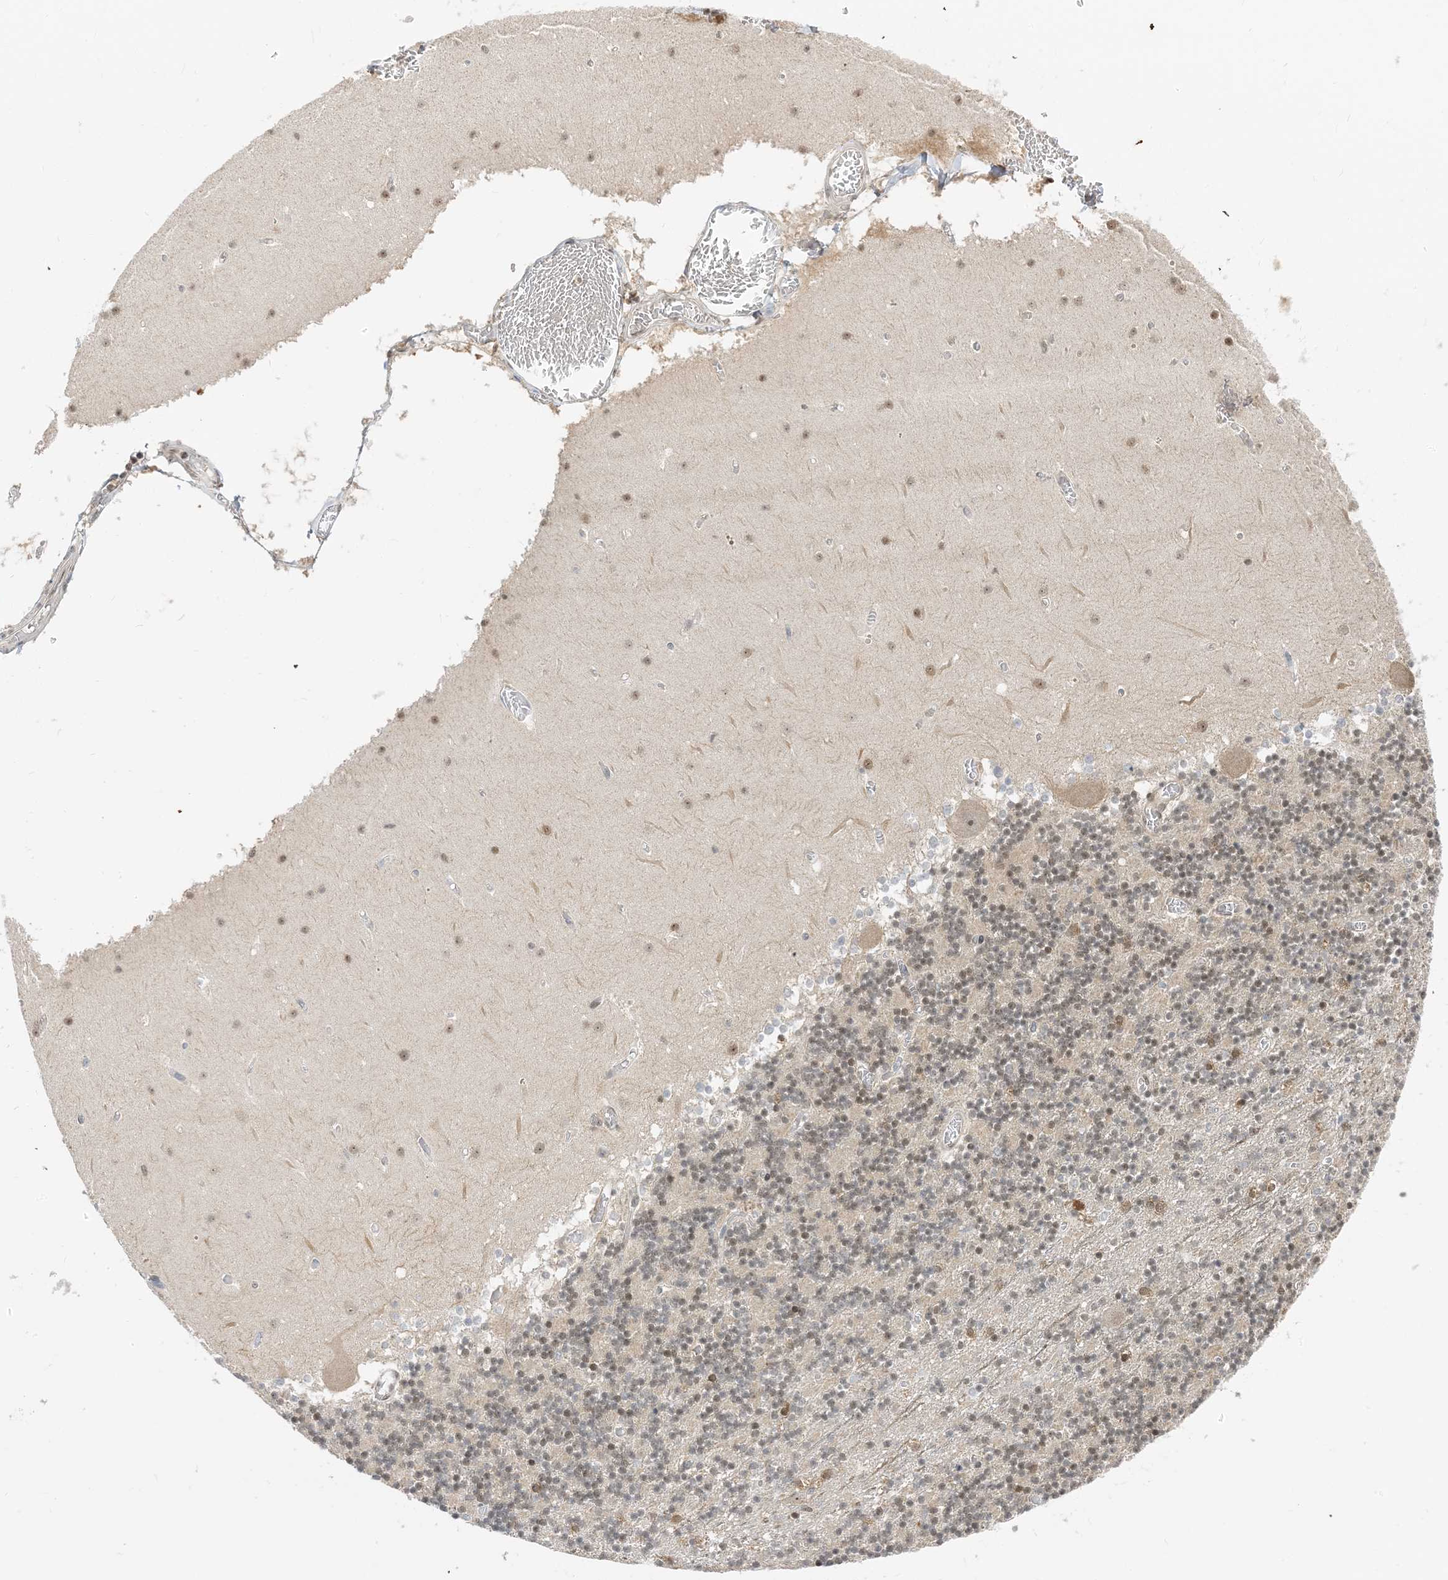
{"staining": {"intensity": "moderate", "quantity": ">75%", "location": "nuclear"}, "tissue": "cerebellum", "cell_type": "Cells in granular layer", "image_type": "normal", "snomed": [{"axis": "morphology", "description": "Normal tissue, NOS"}, {"axis": "topography", "description": "Cerebellum"}], "caption": "Cerebellum stained for a protein (brown) demonstrates moderate nuclear positive expression in approximately >75% of cells in granular layer.", "gene": "ZNF740", "patient": {"sex": "female", "age": 28}}